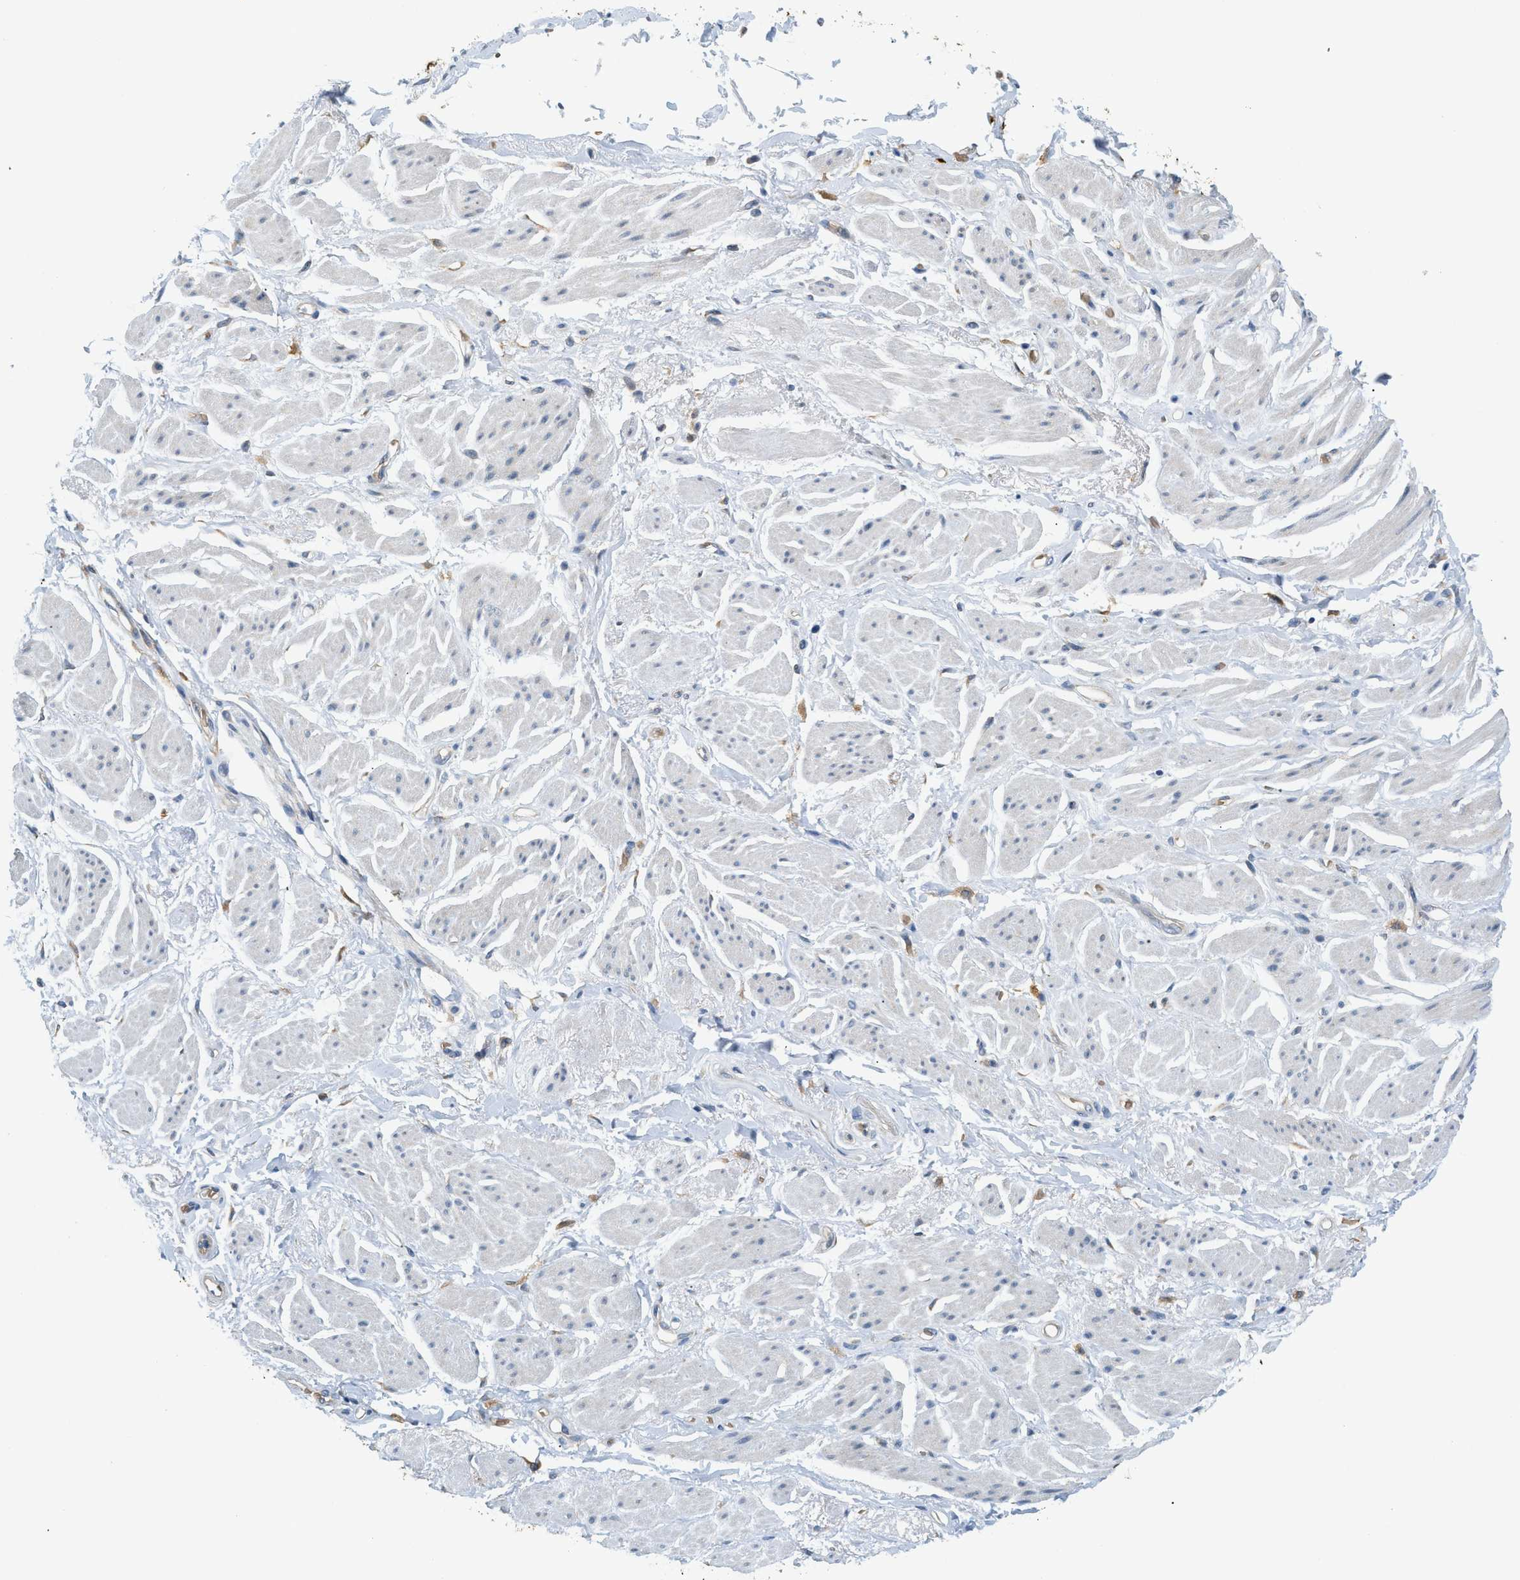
{"staining": {"intensity": "negative", "quantity": "none", "location": "none"}, "tissue": "adipose tissue", "cell_type": "Adipocytes", "image_type": "normal", "snomed": [{"axis": "morphology", "description": "Normal tissue, NOS"}, {"axis": "topography", "description": "Soft tissue"}, {"axis": "topography", "description": "Peripheral nerve tissue"}], "caption": "DAB (3,3'-diaminobenzidine) immunohistochemical staining of normal human adipose tissue exhibits no significant positivity in adipocytes.", "gene": "CYTH2", "patient": {"sex": "female", "age": 71}}